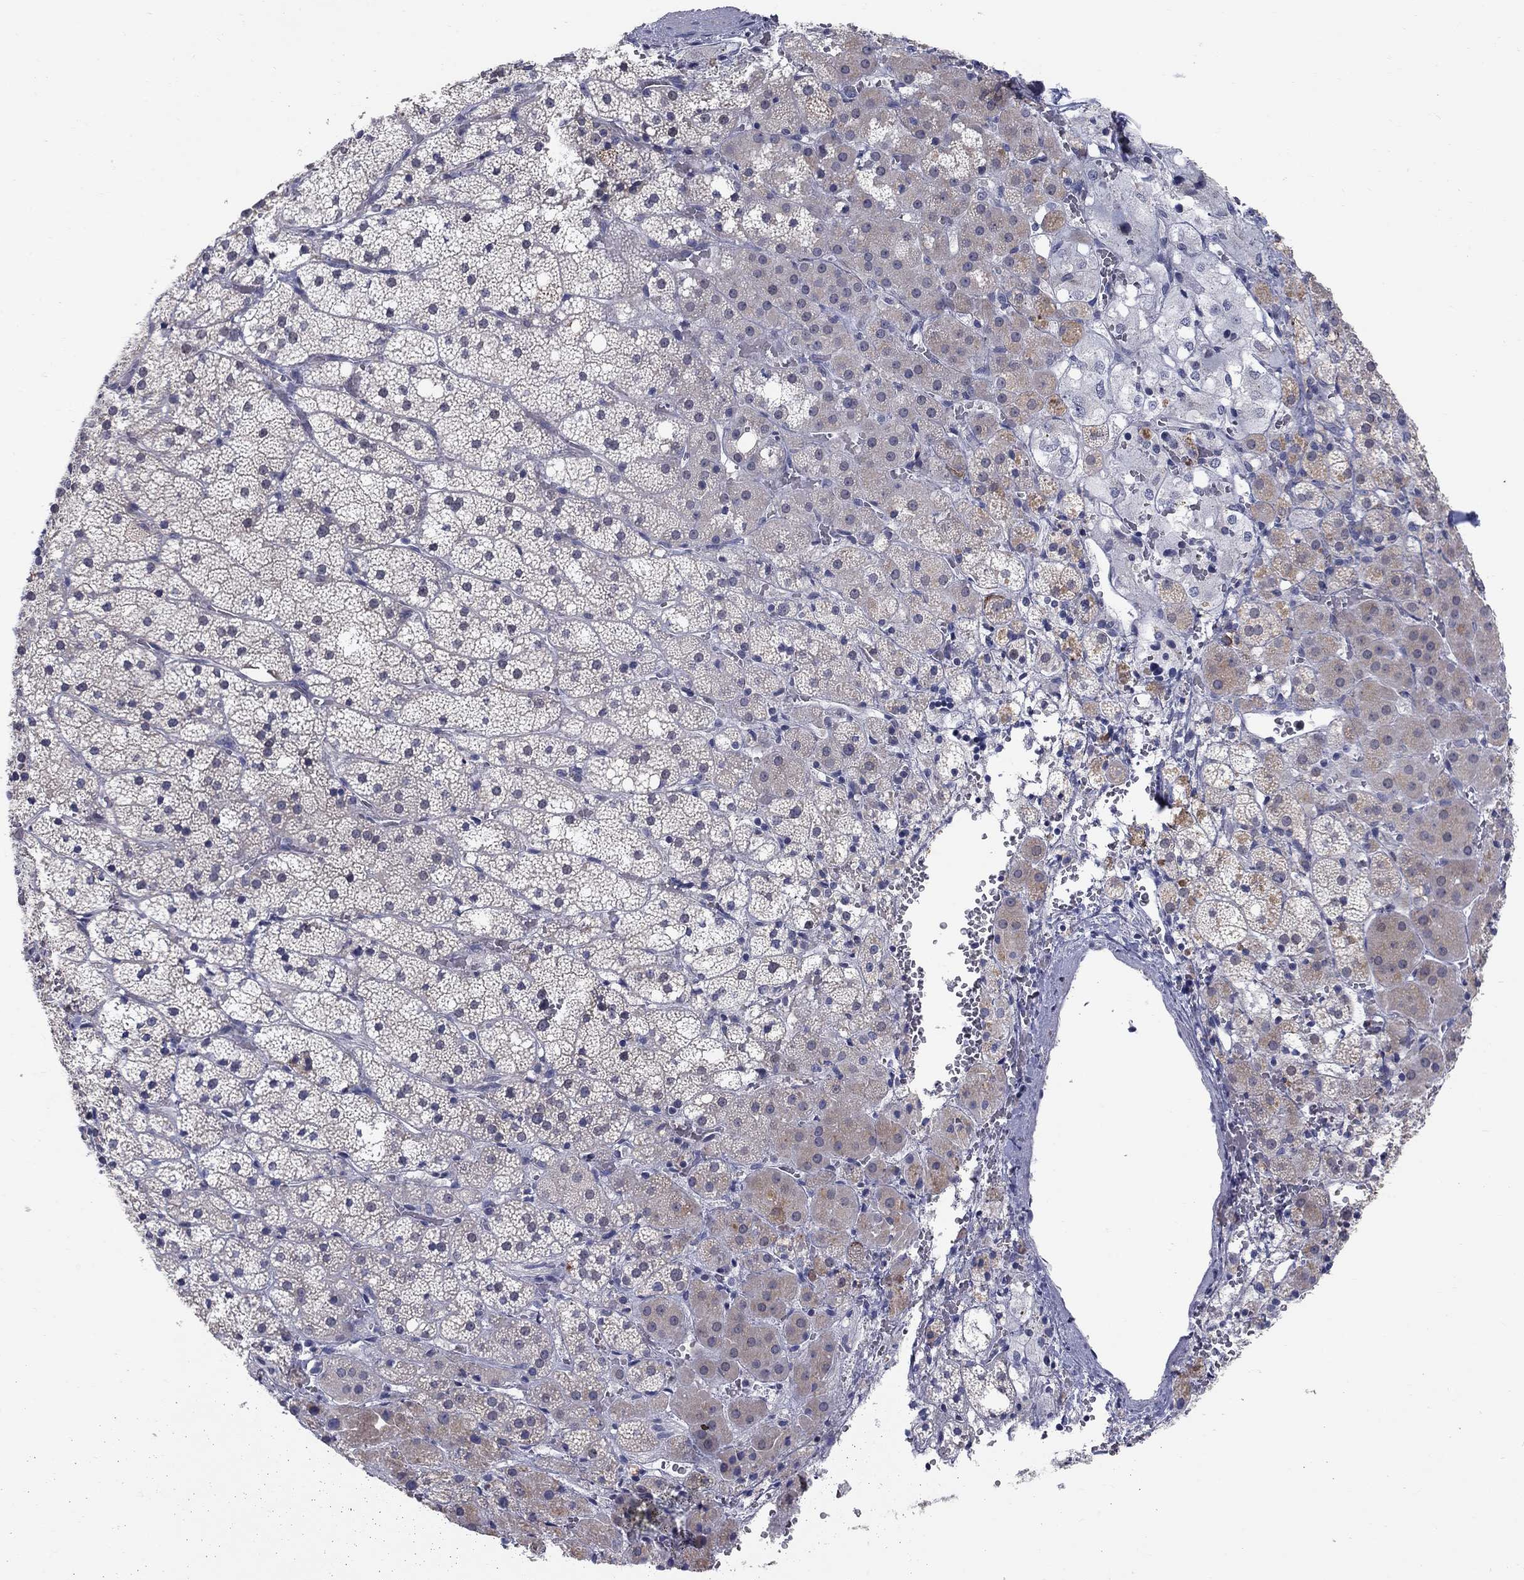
{"staining": {"intensity": "weak", "quantity": "<25%", "location": "cytoplasmic/membranous"}, "tissue": "adrenal gland", "cell_type": "Glandular cells", "image_type": "normal", "snomed": [{"axis": "morphology", "description": "Normal tissue, NOS"}, {"axis": "topography", "description": "Adrenal gland"}], "caption": "The immunohistochemistry photomicrograph has no significant positivity in glandular cells of adrenal gland.", "gene": "NTRK2", "patient": {"sex": "male", "age": 53}}